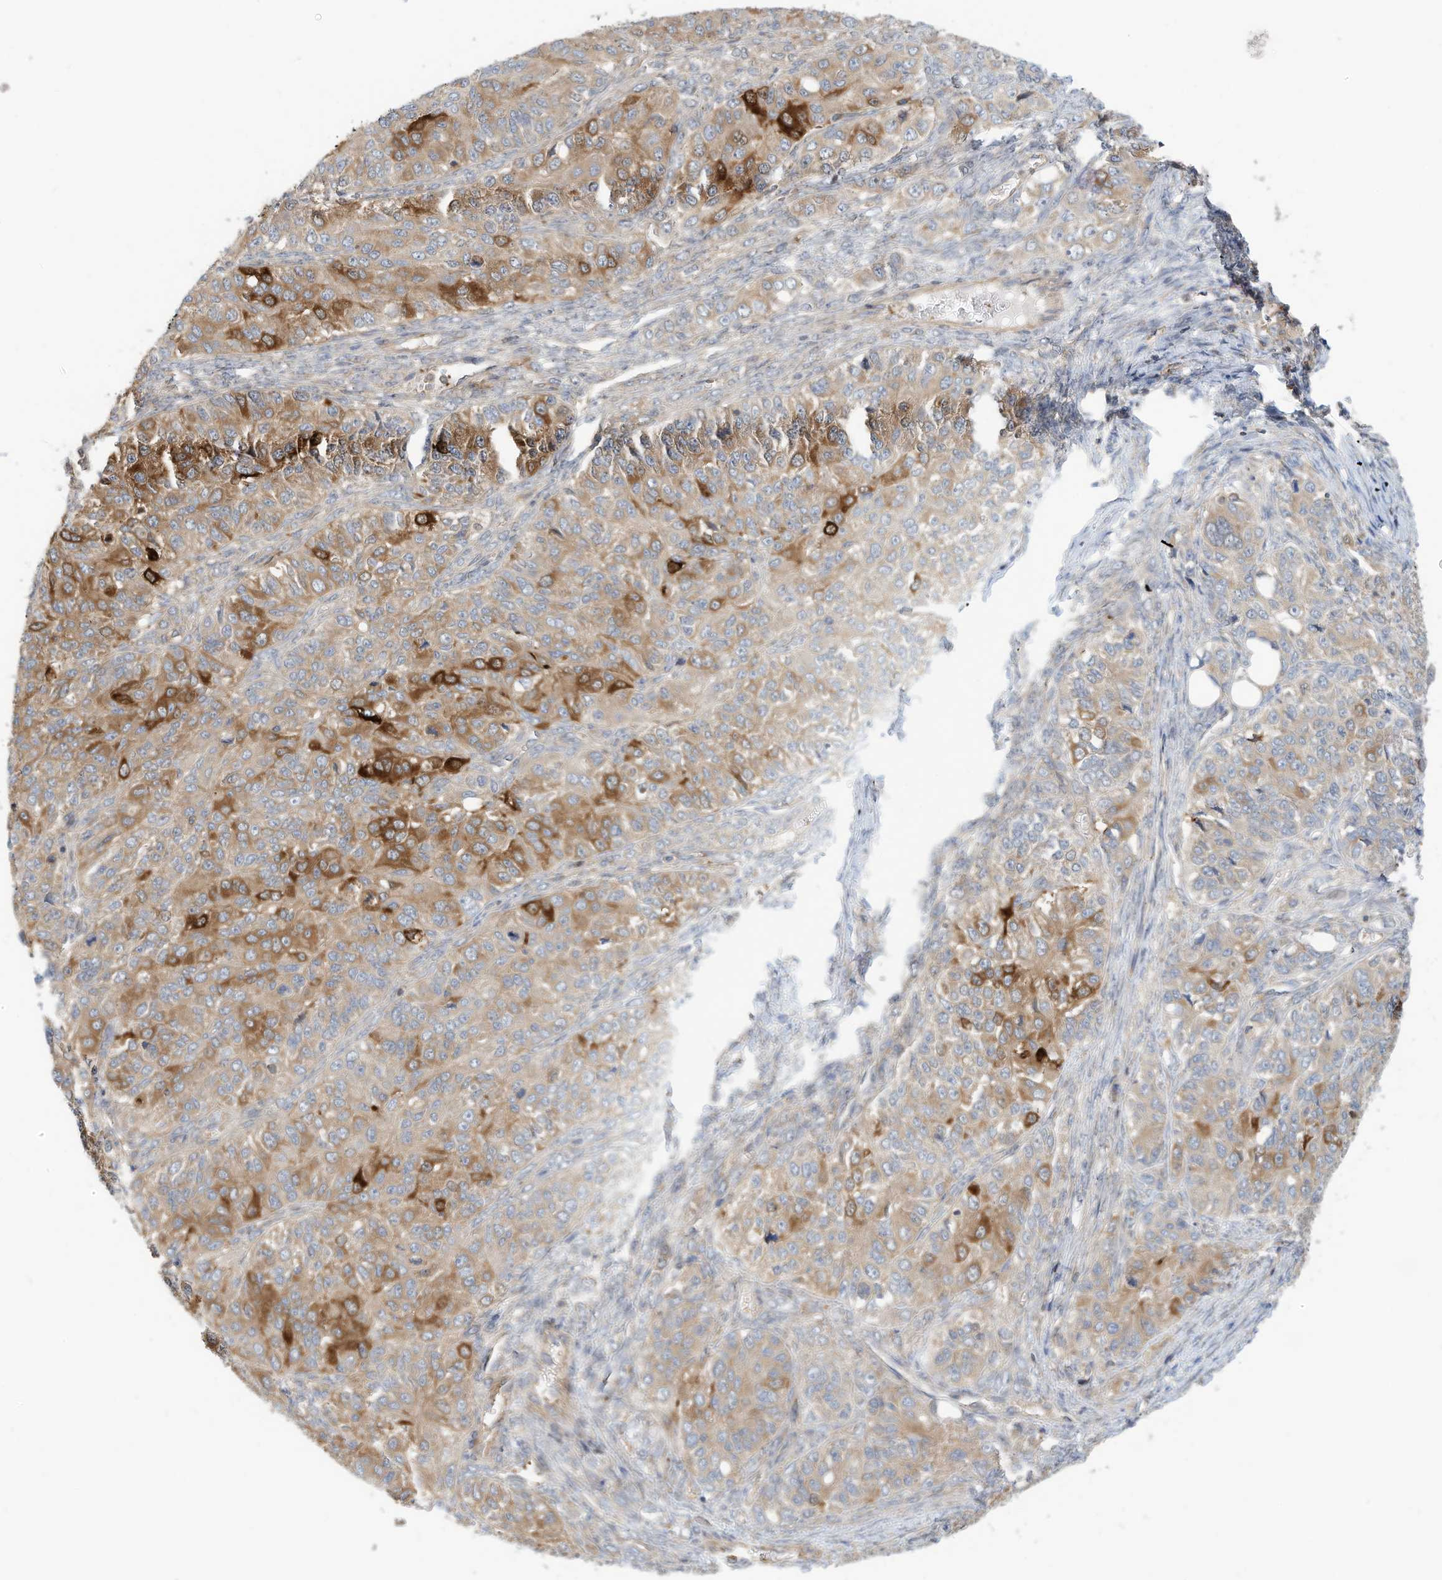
{"staining": {"intensity": "moderate", "quantity": "25%-75%", "location": "cytoplasmic/membranous"}, "tissue": "ovarian cancer", "cell_type": "Tumor cells", "image_type": "cancer", "snomed": [{"axis": "morphology", "description": "Carcinoma, endometroid"}, {"axis": "topography", "description": "Ovary"}], "caption": "About 25%-75% of tumor cells in human ovarian cancer display moderate cytoplasmic/membranous protein staining as visualized by brown immunohistochemical staining.", "gene": "OFD1", "patient": {"sex": "female", "age": 51}}